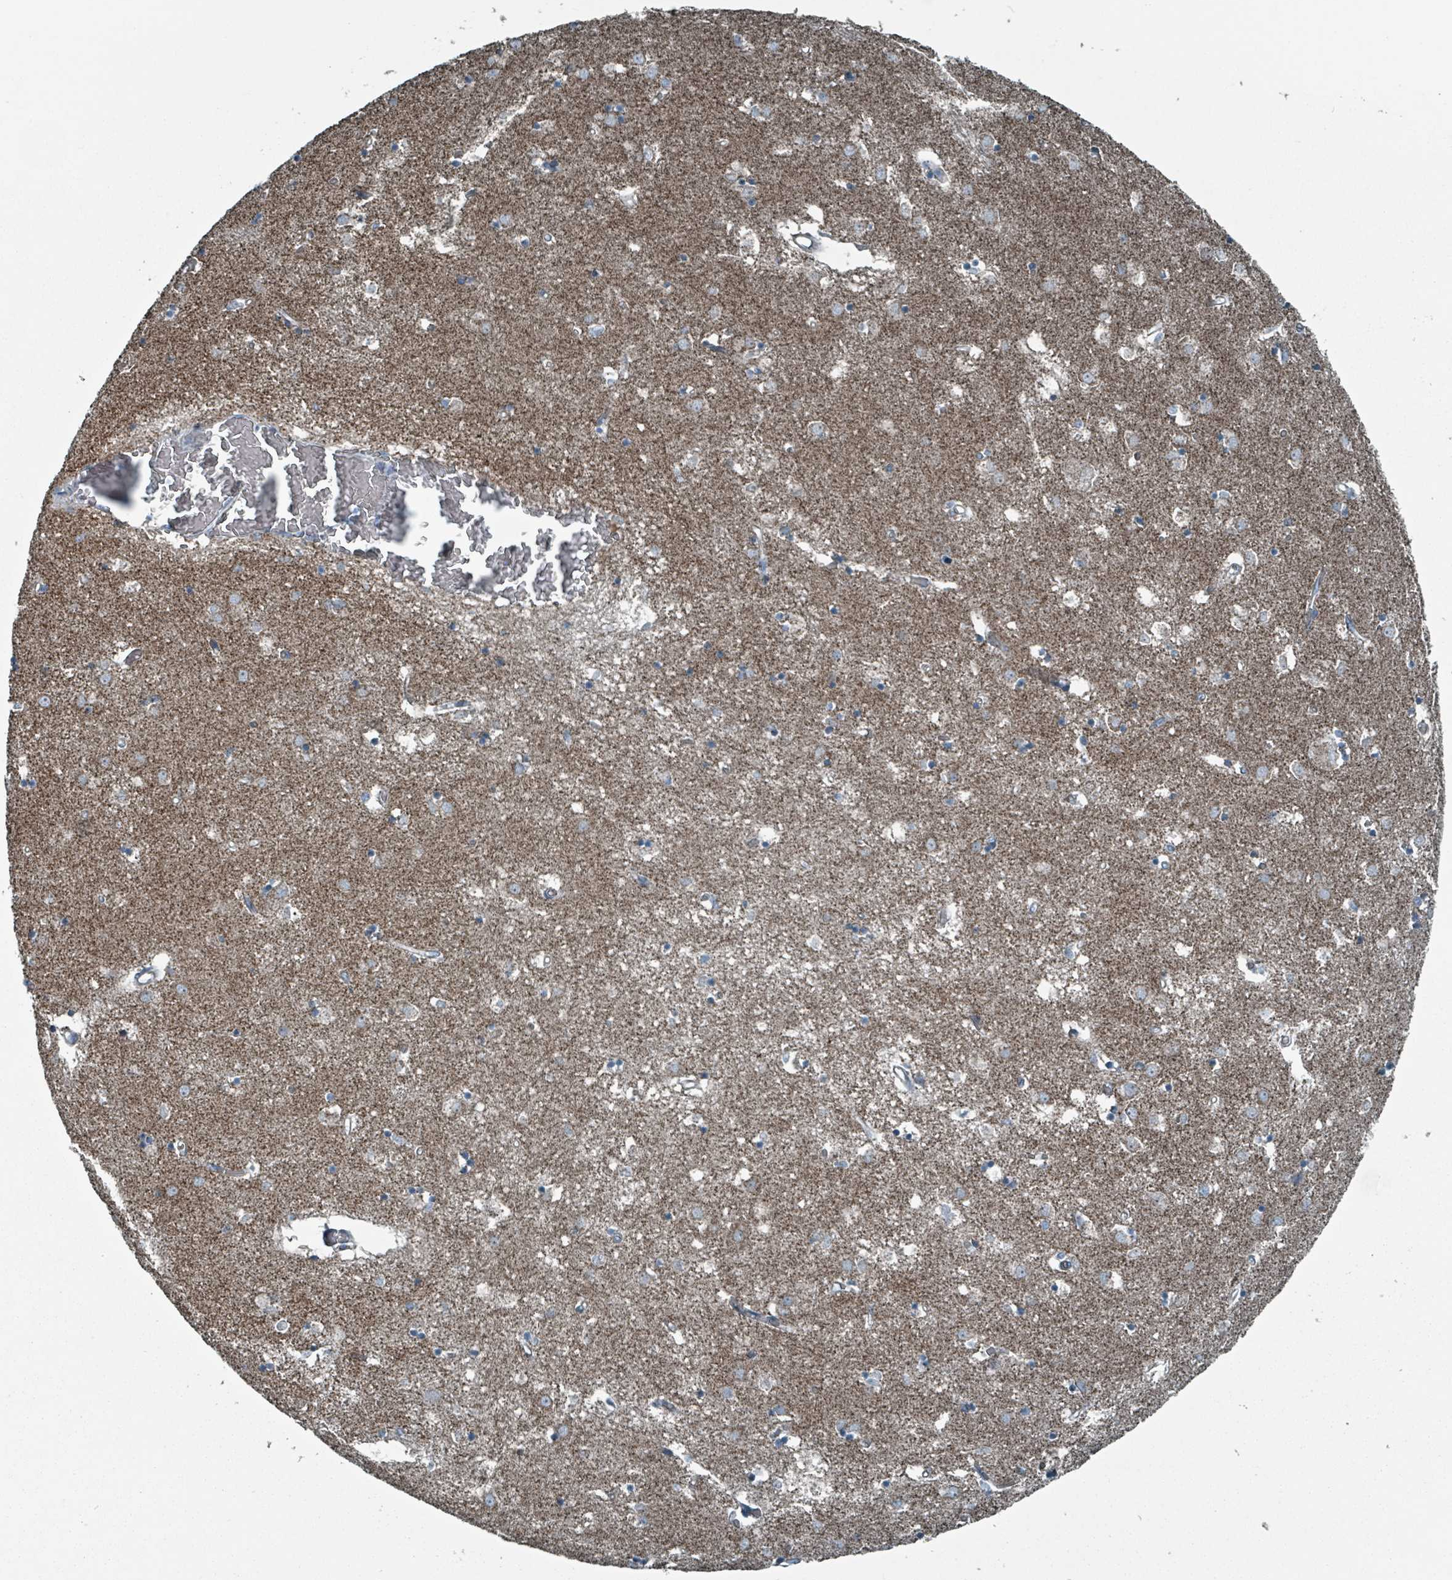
{"staining": {"intensity": "weak", "quantity": "<25%", "location": "cytoplasmic/membranous"}, "tissue": "caudate", "cell_type": "Glial cells", "image_type": "normal", "snomed": [{"axis": "morphology", "description": "Normal tissue, NOS"}, {"axis": "topography", "description": "Lateral ventricle wall"}], "caption": "An immunohistochemistry photomicrograph of benign caudate is shown. There is no staining in glial cells of caudate.", "gene": "ABHD18", "patient": {"sex": "male", "age": 70}}